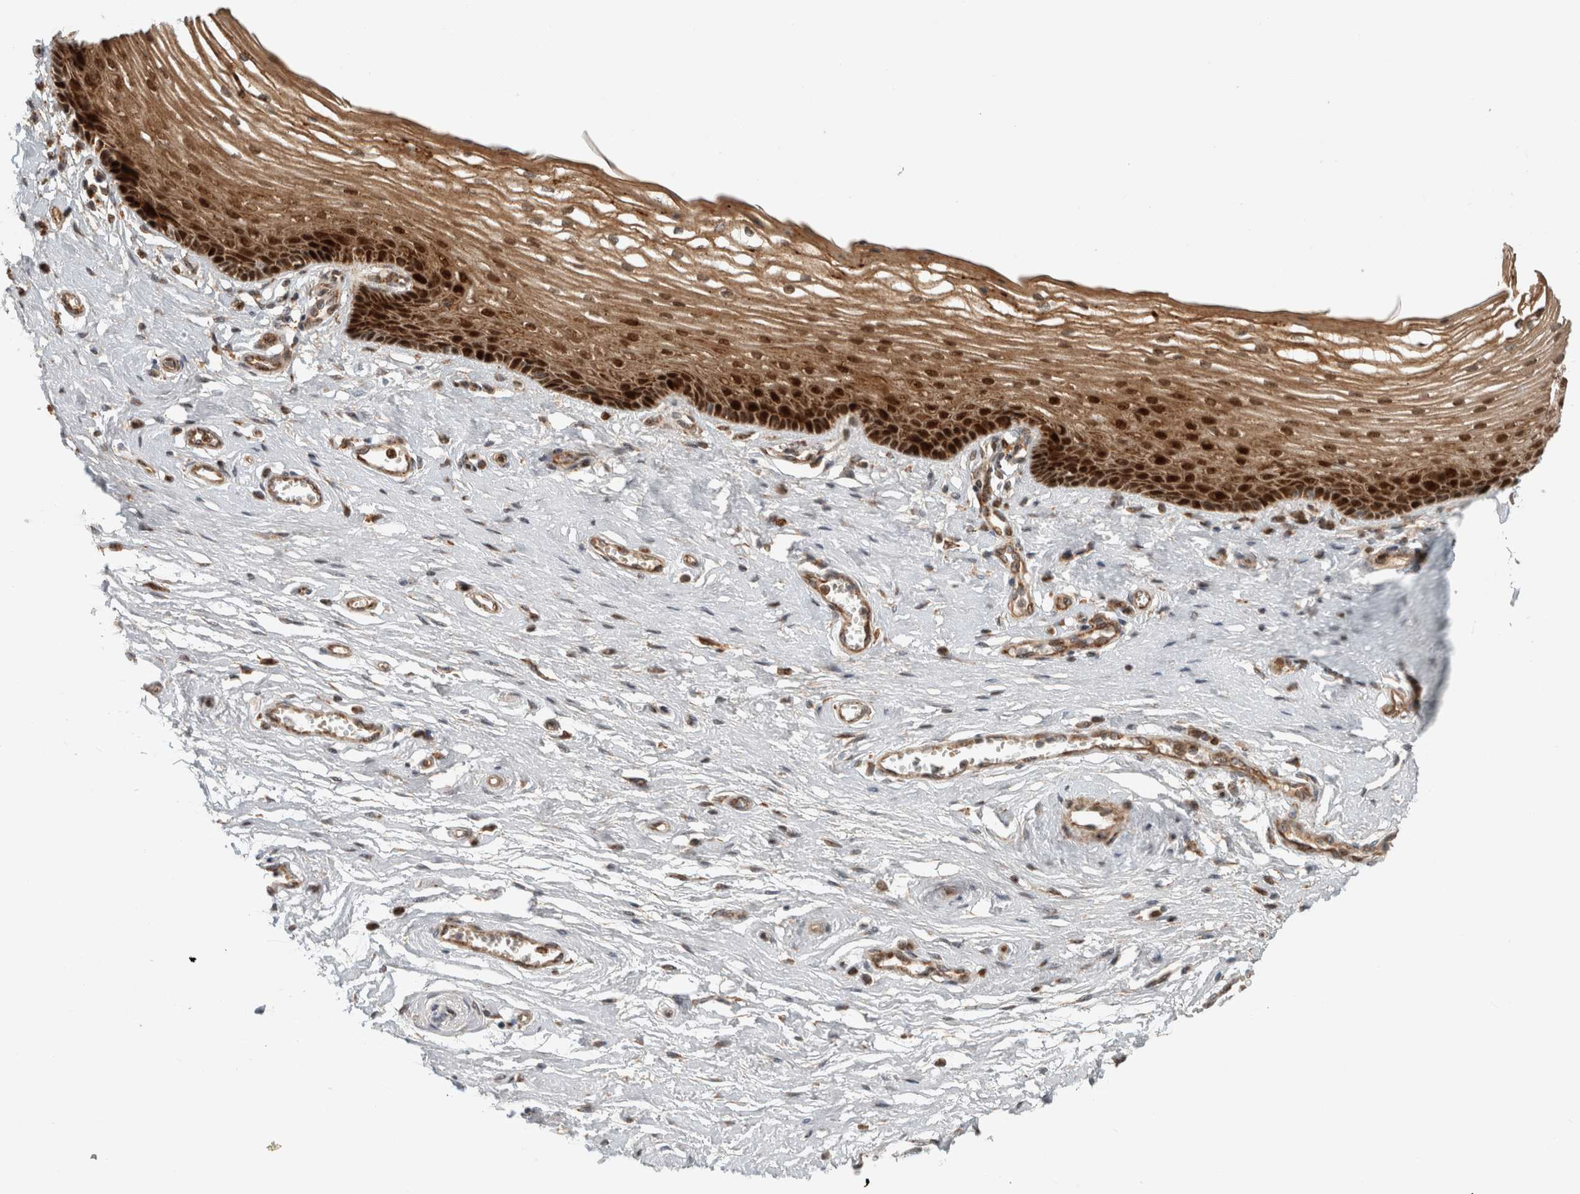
{"staining": {"intensity": "strong", "quantity": ">75%", "location": "cytoplasmic/membranous,nuclear"}, "tissue": "vagina", "cell_type": "Squamous epithelial cells", "image_type": "normal", "snomed": [{"axis": "morphology", "description": "Normal tissue, NOS"}, {"axis": "topography", "description": "Vagina"}], "caption": "IHC of normal human vagina demonstrates high levels of strong cytoplasmic/membranous,nuclear staining in approximately >75% of squamous epithelial cells. The protein is shown in brown color, while the nuclei are stained blue.", "gene": "INSRR", "patient": {"sex": "female", "age": 46}}